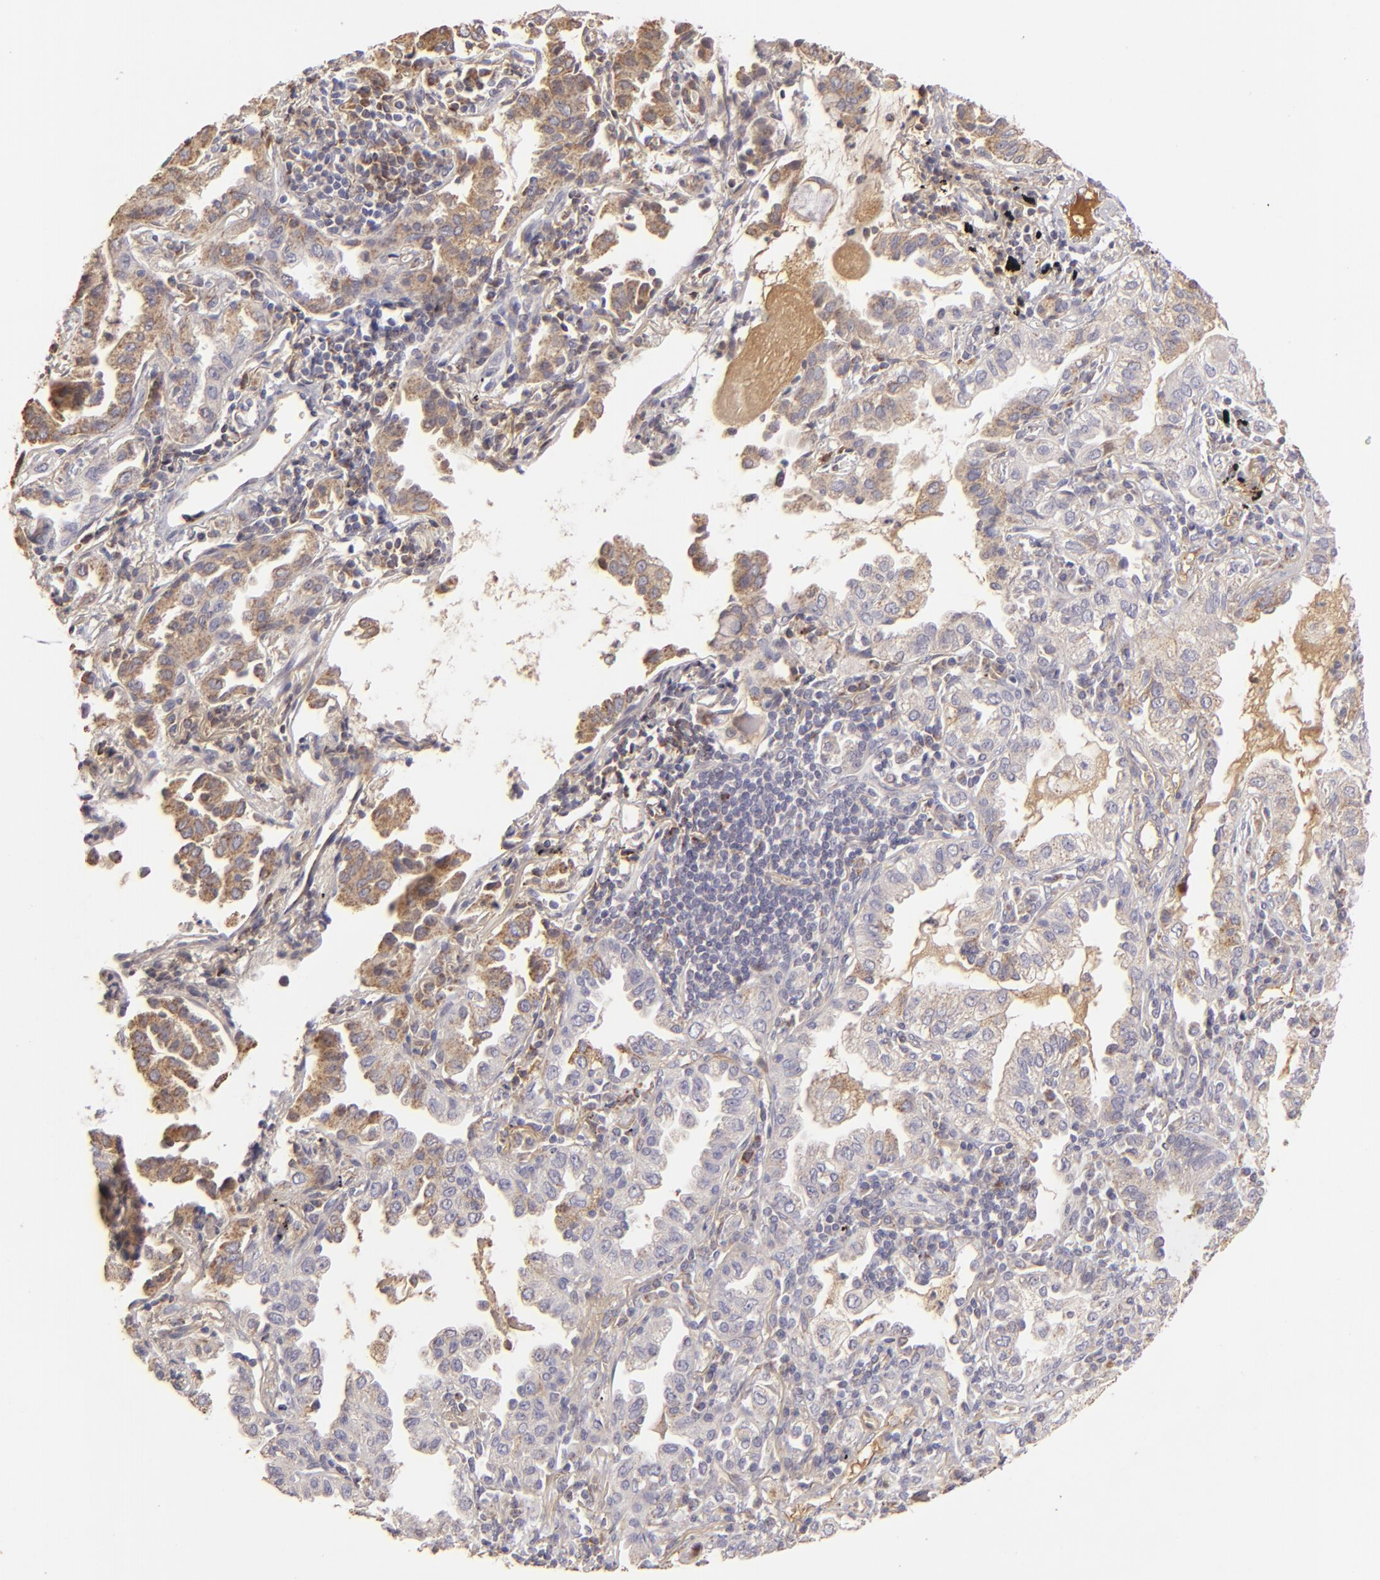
{"staining": {"intensity": "weak", "quantity": ">75%", "location": "cytoplasmic/membranous"}, "tissue": "lung cancer", "cell_type": "Tumor cells", "image_type": "cancer", "snomed": [{"axis": "morphology", "description": "Adenocarcinoma, NOS"}, {"axis": "topography", "description": "Lung"}], "caption": "IHC micrograph of human lung cancer stained for a protein (brown), which reveals low levels of weak cytoplasmic/membranous expression in approximately >75% of tumor cells.", "gene": "CFB", "patient": {"sex": "female", "age": 50}}